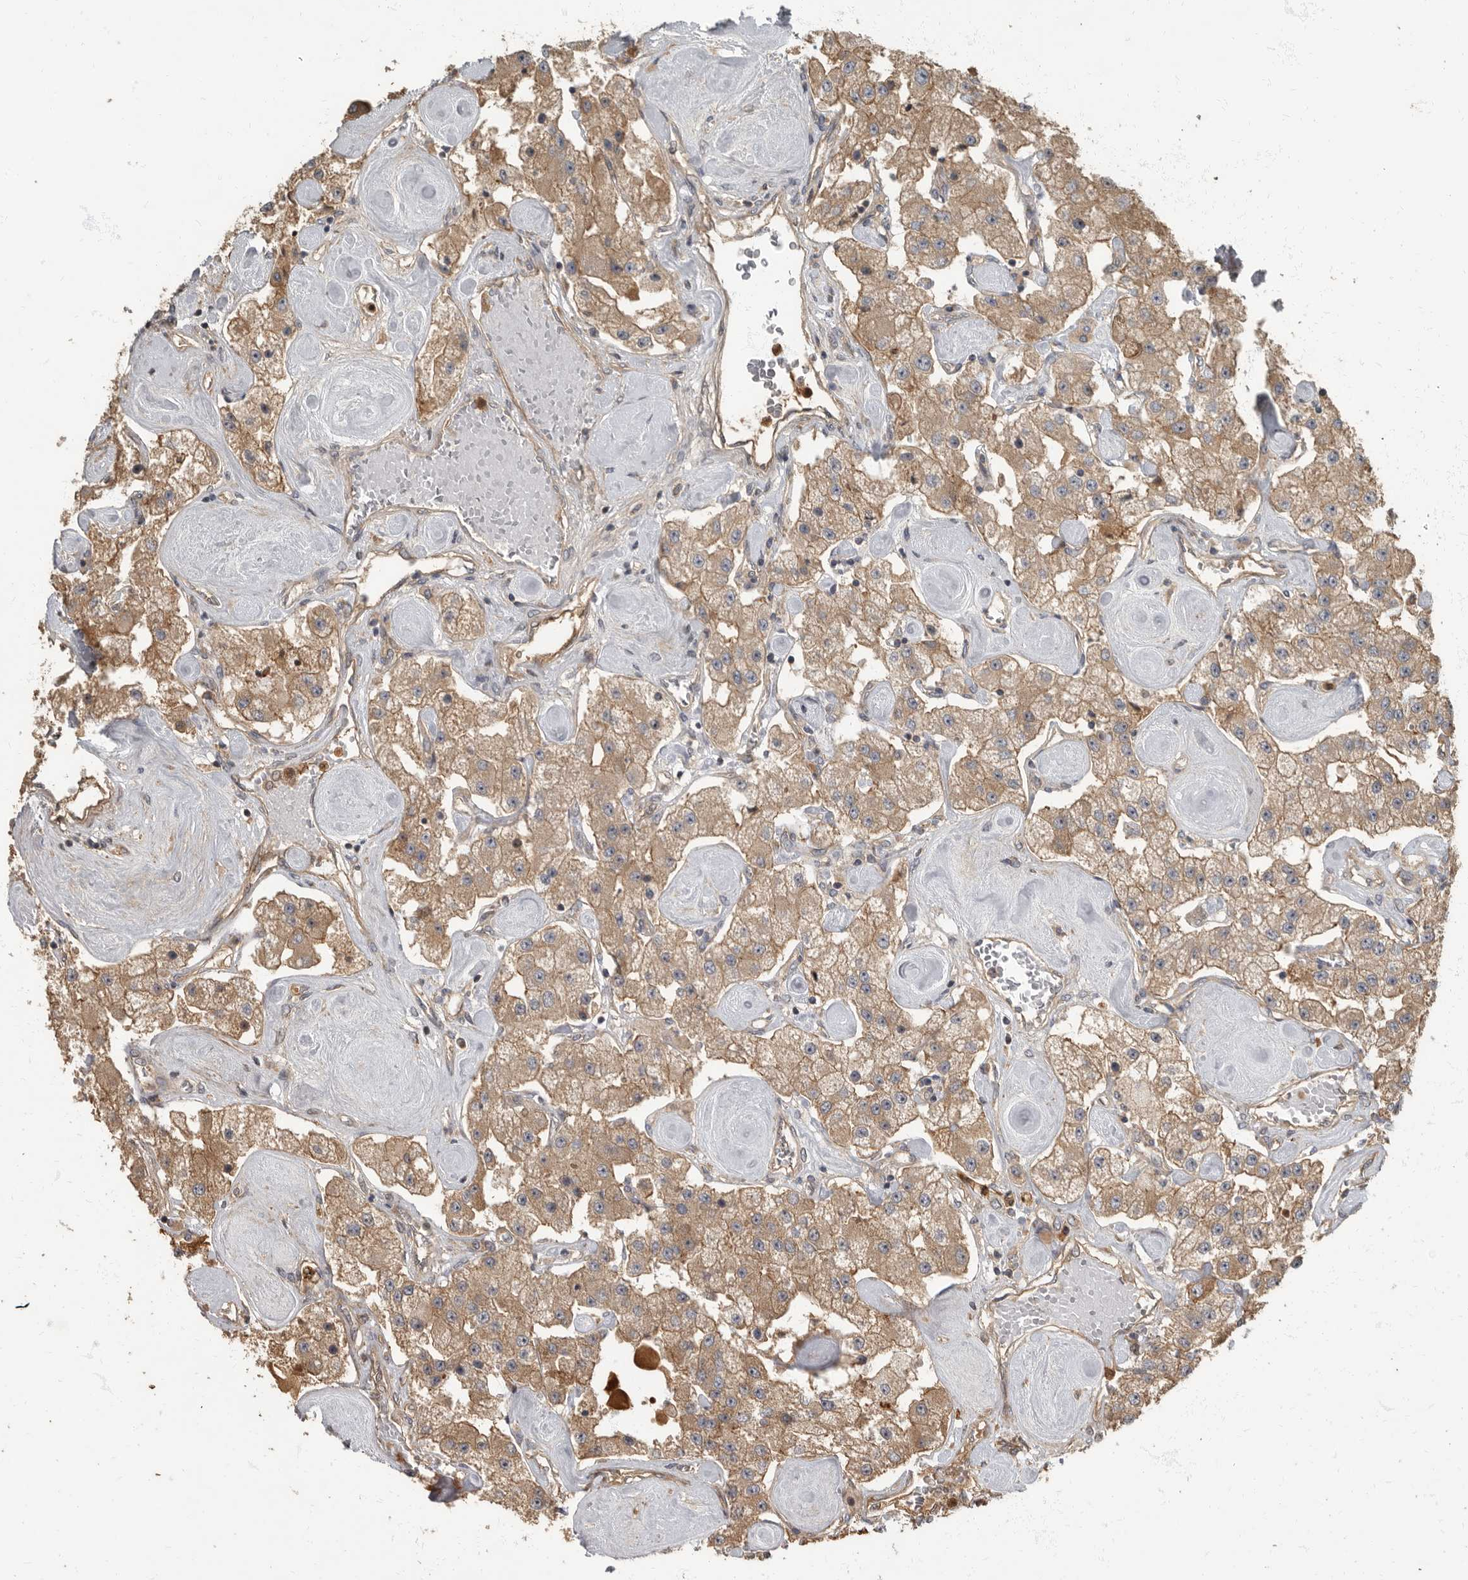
{"staining": {"intensity": "moderate", "quantity": ">75%", "location": "cytoplasmic/membranous"}, "tissue": "carcinoid", "cell_type": "Tumor cells", "image_type": "cancer", "snomed": [{"axis": "morphology", "description": "Carcinoid, malignant, NOS"}, {"axis": "topography", "description": "Pancreas"}], "caption": "Tumor cells demonstrate moderate cytoplasmic/membranous staining in approximately >75% of cells in carcinoid (malignant).", "gene": "DAAM1", "patient": {"sex": "male", "age": 41}}